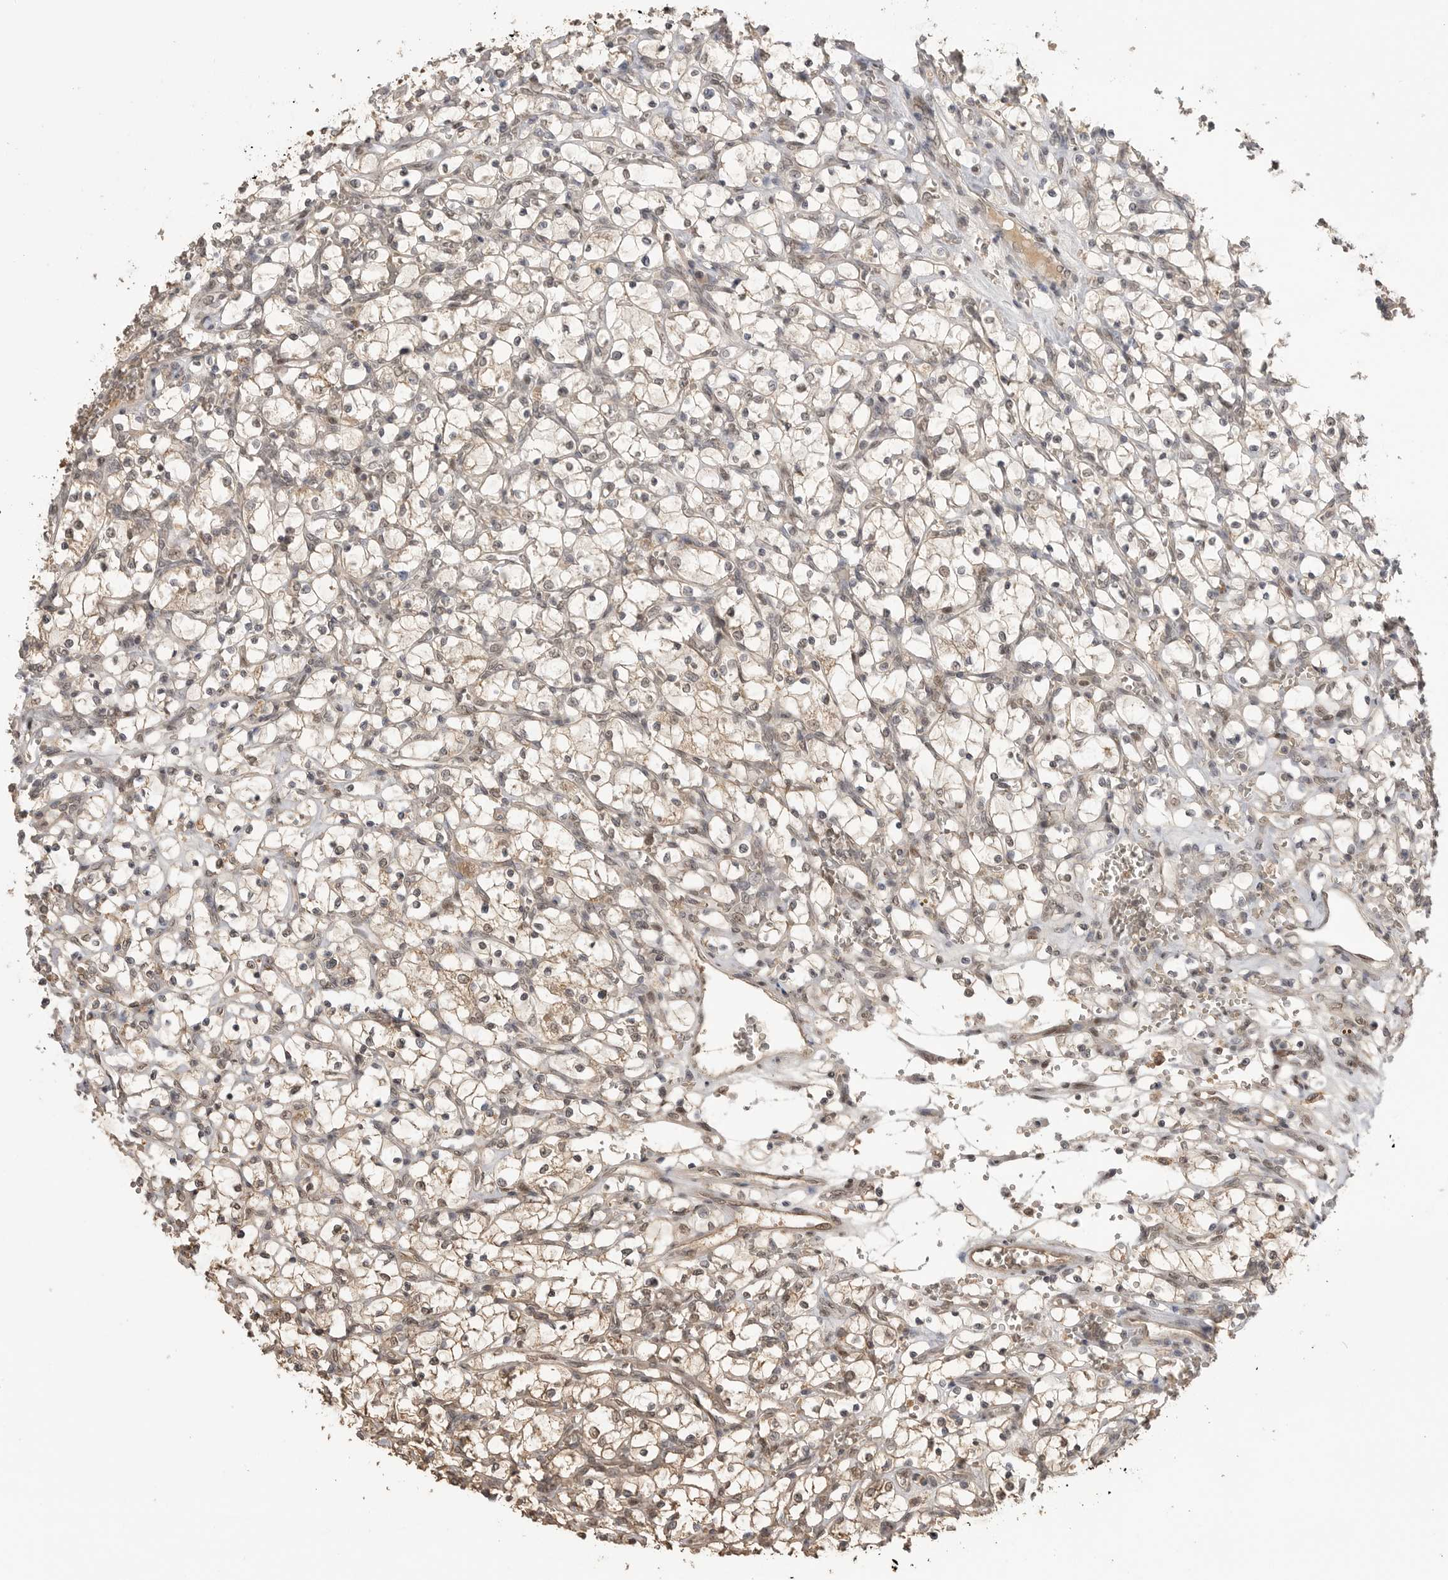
{"staining": {"intensity": "weak", "quantity": "<25%", "location": "cytoplasmic/membranous"}, "tissue": "renal cancer", "cell_type": "Tumor cells", "image_type": "cancer", "snomed": [{"axis": "morphology", "description": "Adenocarcinoma, NOS"}, {"axis": "topography", "description": "Kidney"}], "caption": "There is no significant expression in tumor cells of adenocarcinoma (renal).", "gene": "ASPSCR1", "patient": {"sex": "female", "age": 69}}